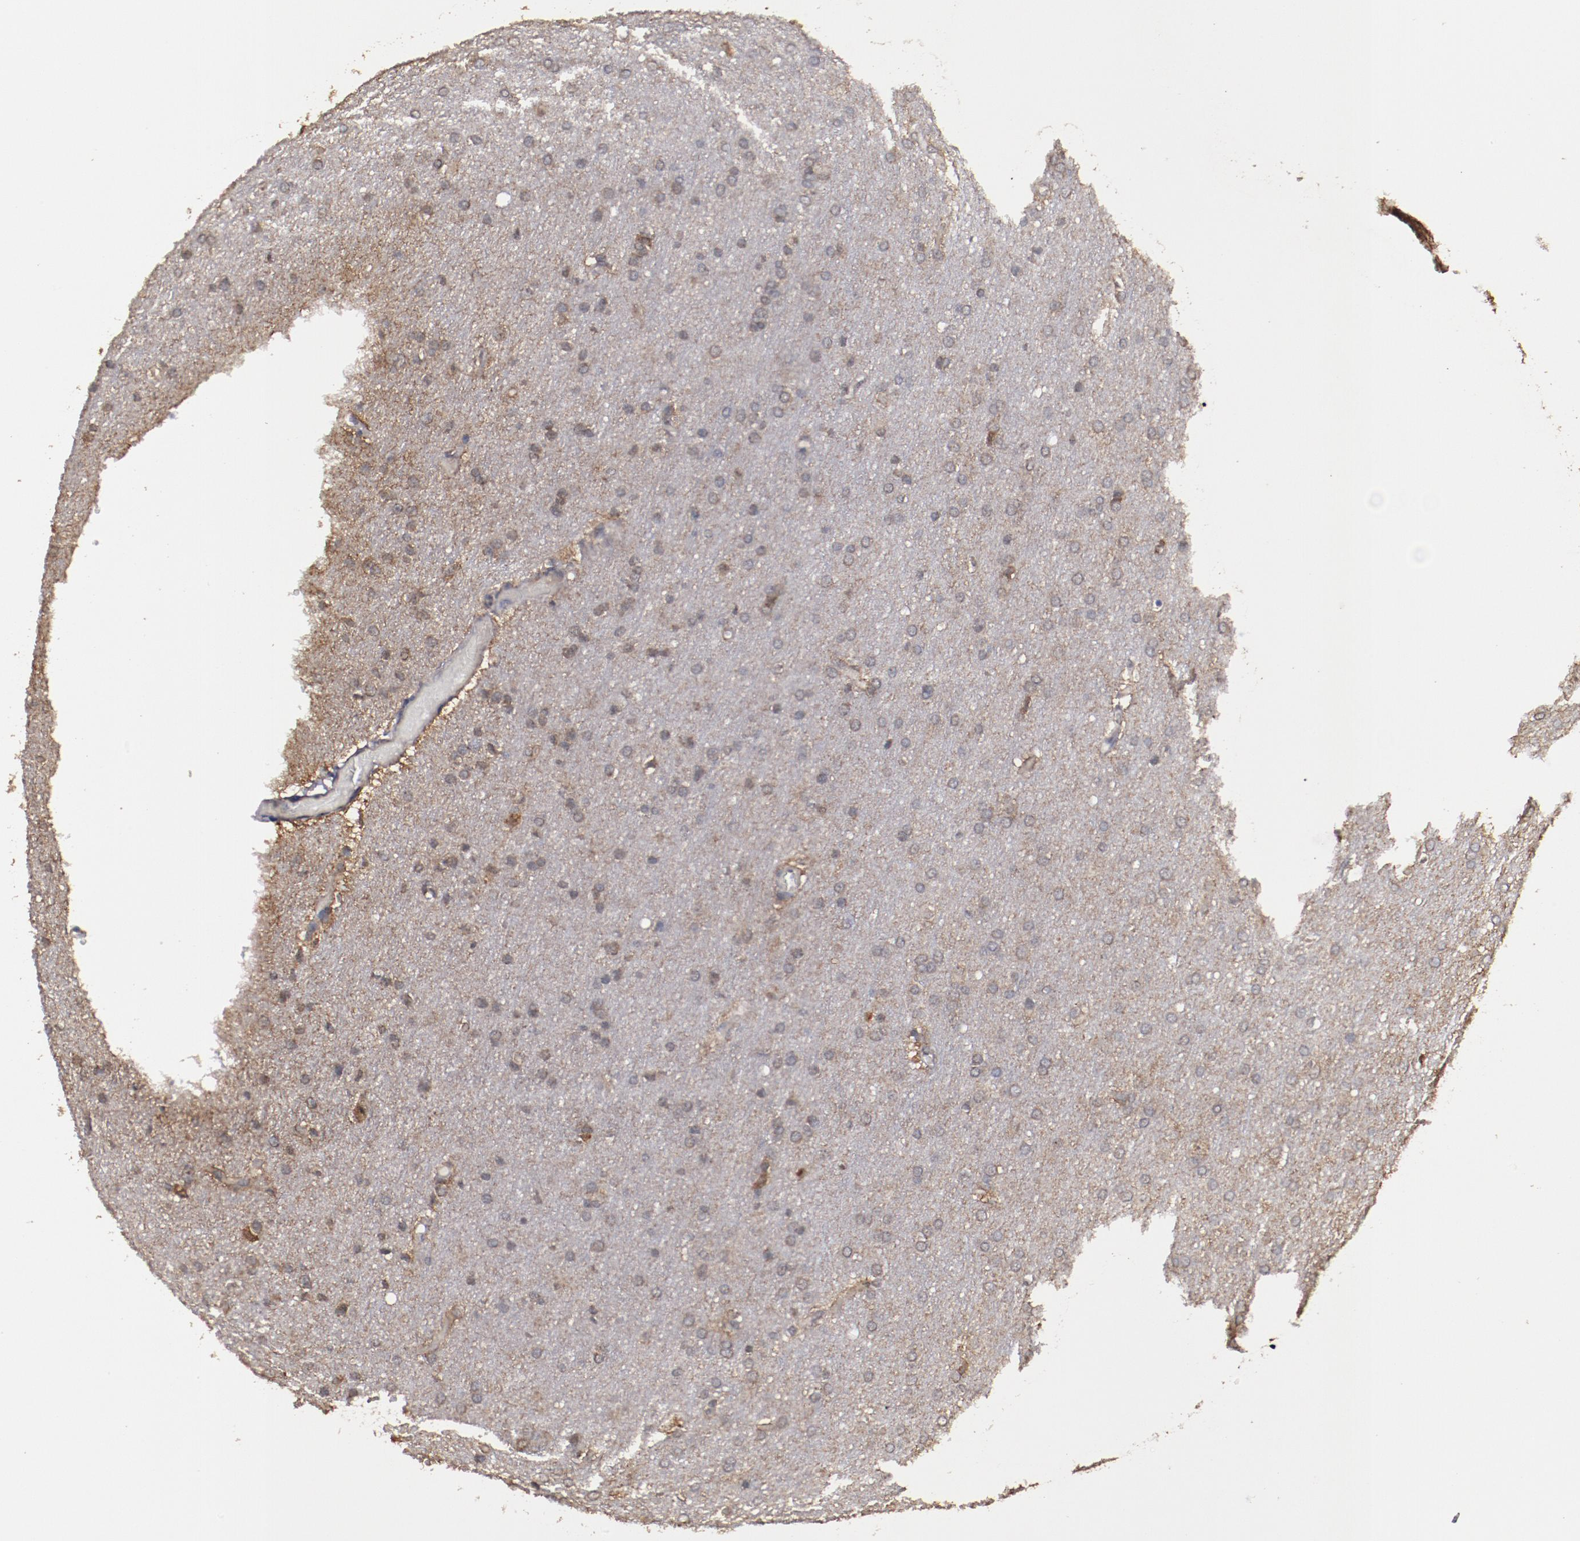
{"staining": {"intensity": "moderate", "quantity": ">75%", "location": "cytoplasmic/membranous"}, "tissue": "glioma", "cell_type": "Tumor cells", "image_type": "cancer", "snomed": [{"axis": "morphology", "description": "Glioma, malignant, Low grade"}, {"axis": "topography", "description": "Brain"}], "caption": "Human malignant low-grade glioma stained with a protein marker exhibits moderate staining in tumor cells.", "gene": "RPS4Y1", "patient": {"sex": "female", "age": 32}}